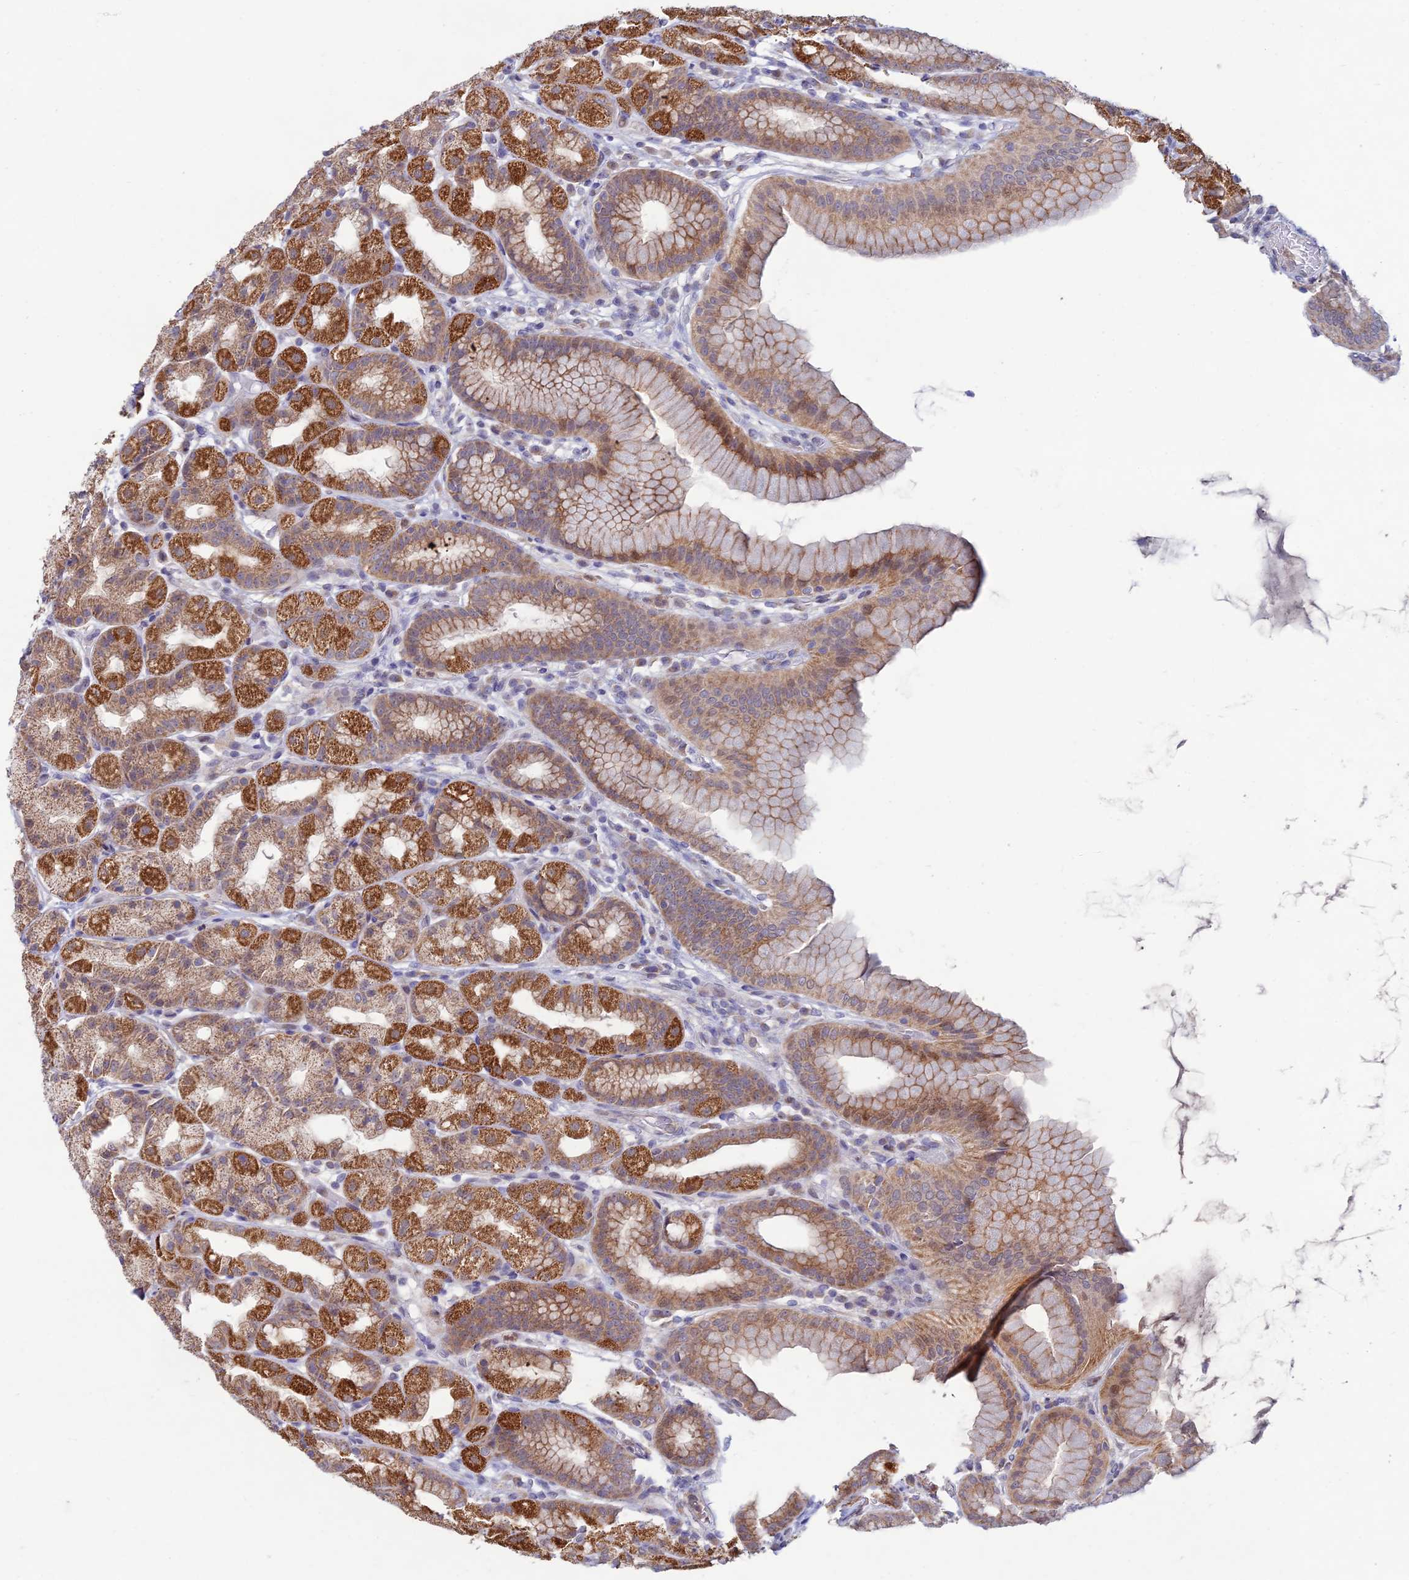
{"staining": {"intensity": "moderate", "quantity": ">75%", "location": "cytoplasmic/membranous,nuclear"}, "tissue": "stomach", "cell_type": "Glandular cells", "image_type": "normal", "snomed": [{"axis": "morphology", "description": "Normal tissue, NOS"}, {"axis": "topography", "description": "Stomach, upper"}], "caption": "Approximately >75% of glandular cells in benign human stomach demonstrate moderate cytoplasmic/membranous,nuclear protein staining as visualized by brown immunohistochemical staining.", "gene": "FASTKD5", "patient": {"sex": "male", "age": 68}}